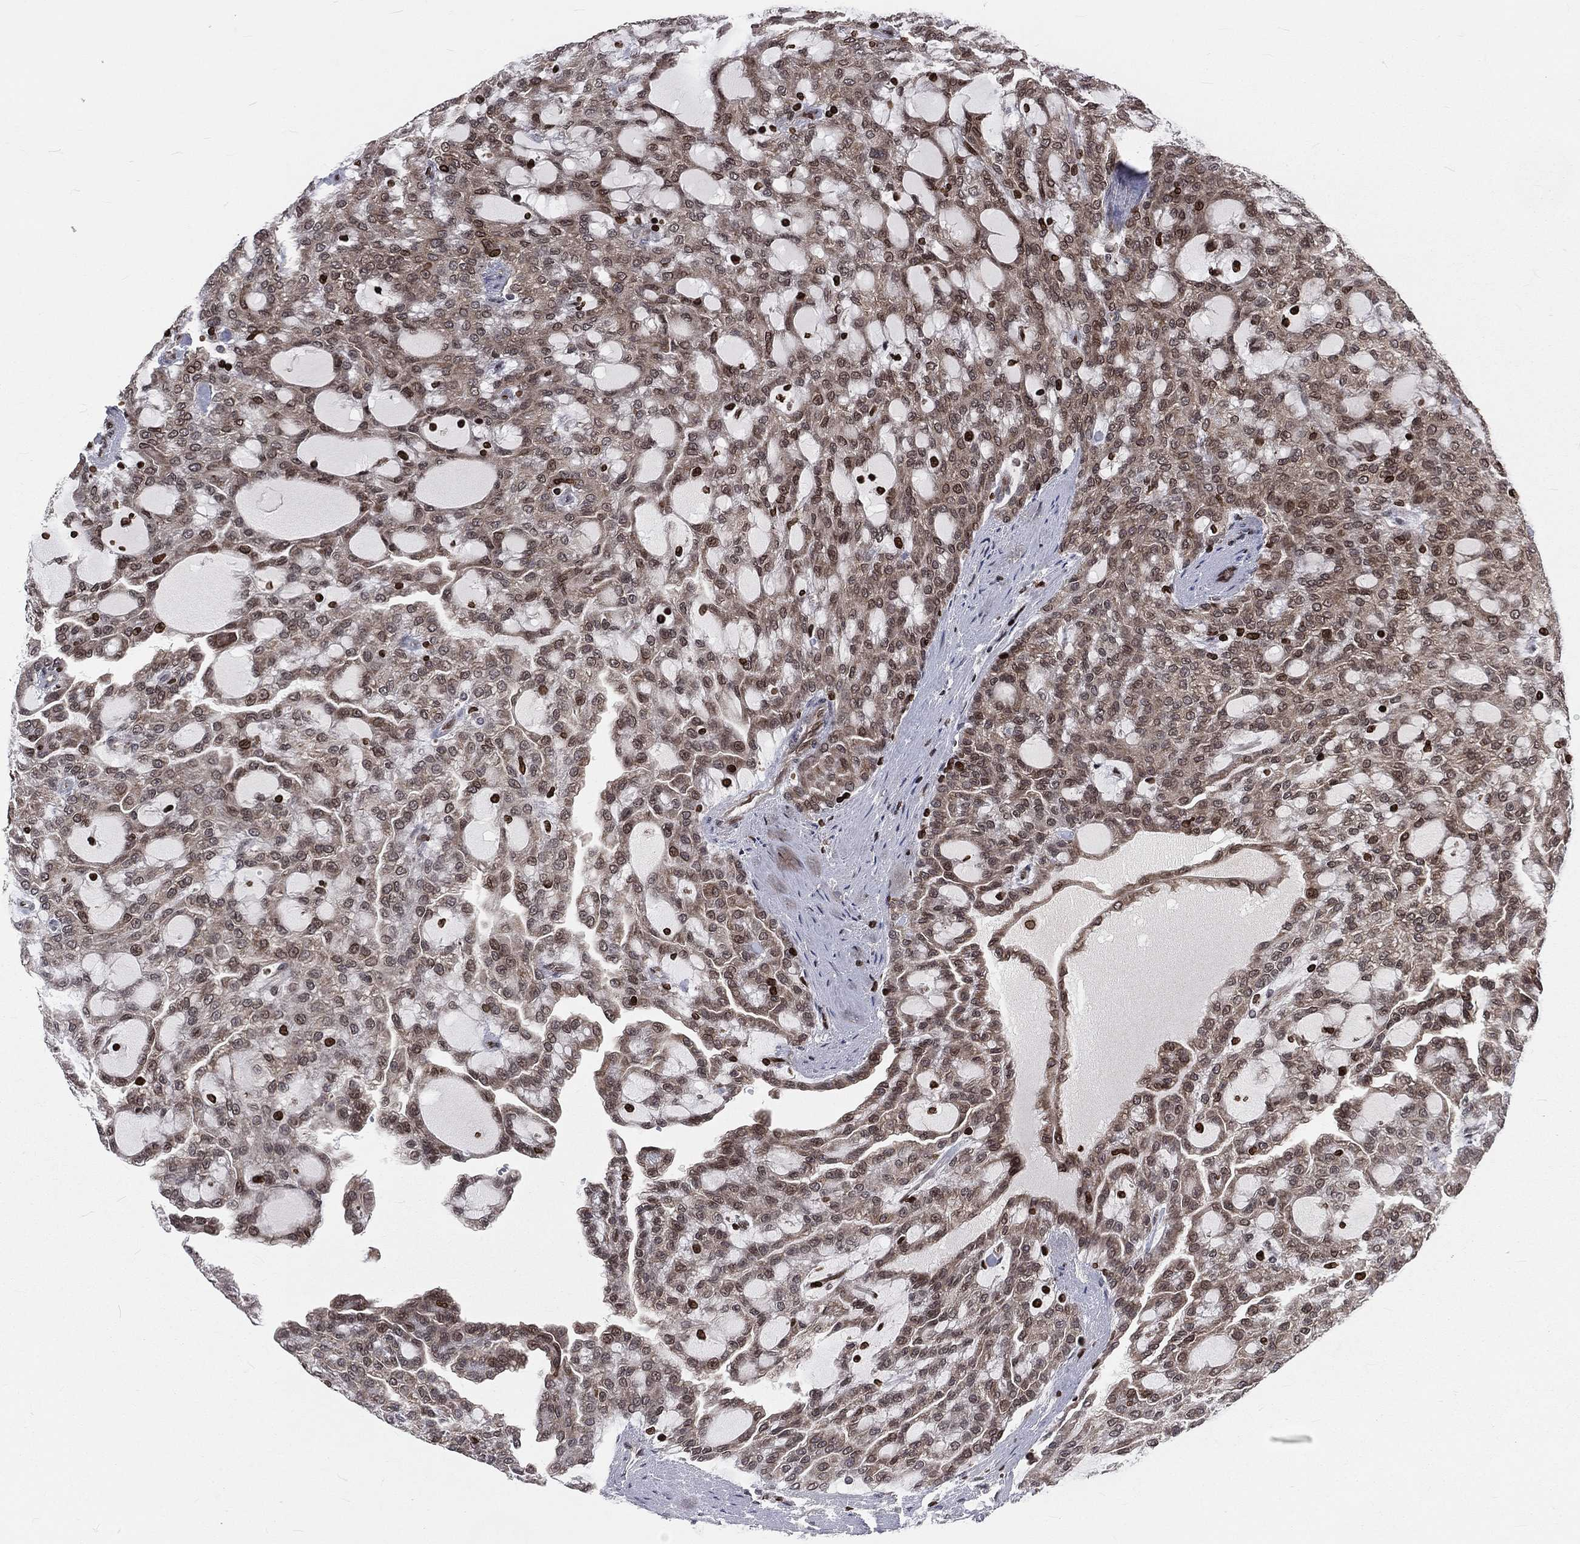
{"staining": {"intensity": "moderate", "quantity": "<25%", "location": "cytoplasmic/membranous,nuclear"}, "tissue": "renal cancer", "cell_type": "Tumor cells", "image_type": "cancer", "snomed": [{"axis": "morphology", "description": "Adenocarcinoma, NOS"}, {"axis": "topography", "description": "Kidney"}], "caption": "Protein staining shows moderate cytoplasmic/membranous and nuclear staining in approximately <25% of tumor cells in renal adenocarcinoma. Nuclei are stained in blue.", "gene": "LBR", "patient": {"sex": "male", "age": 63}}